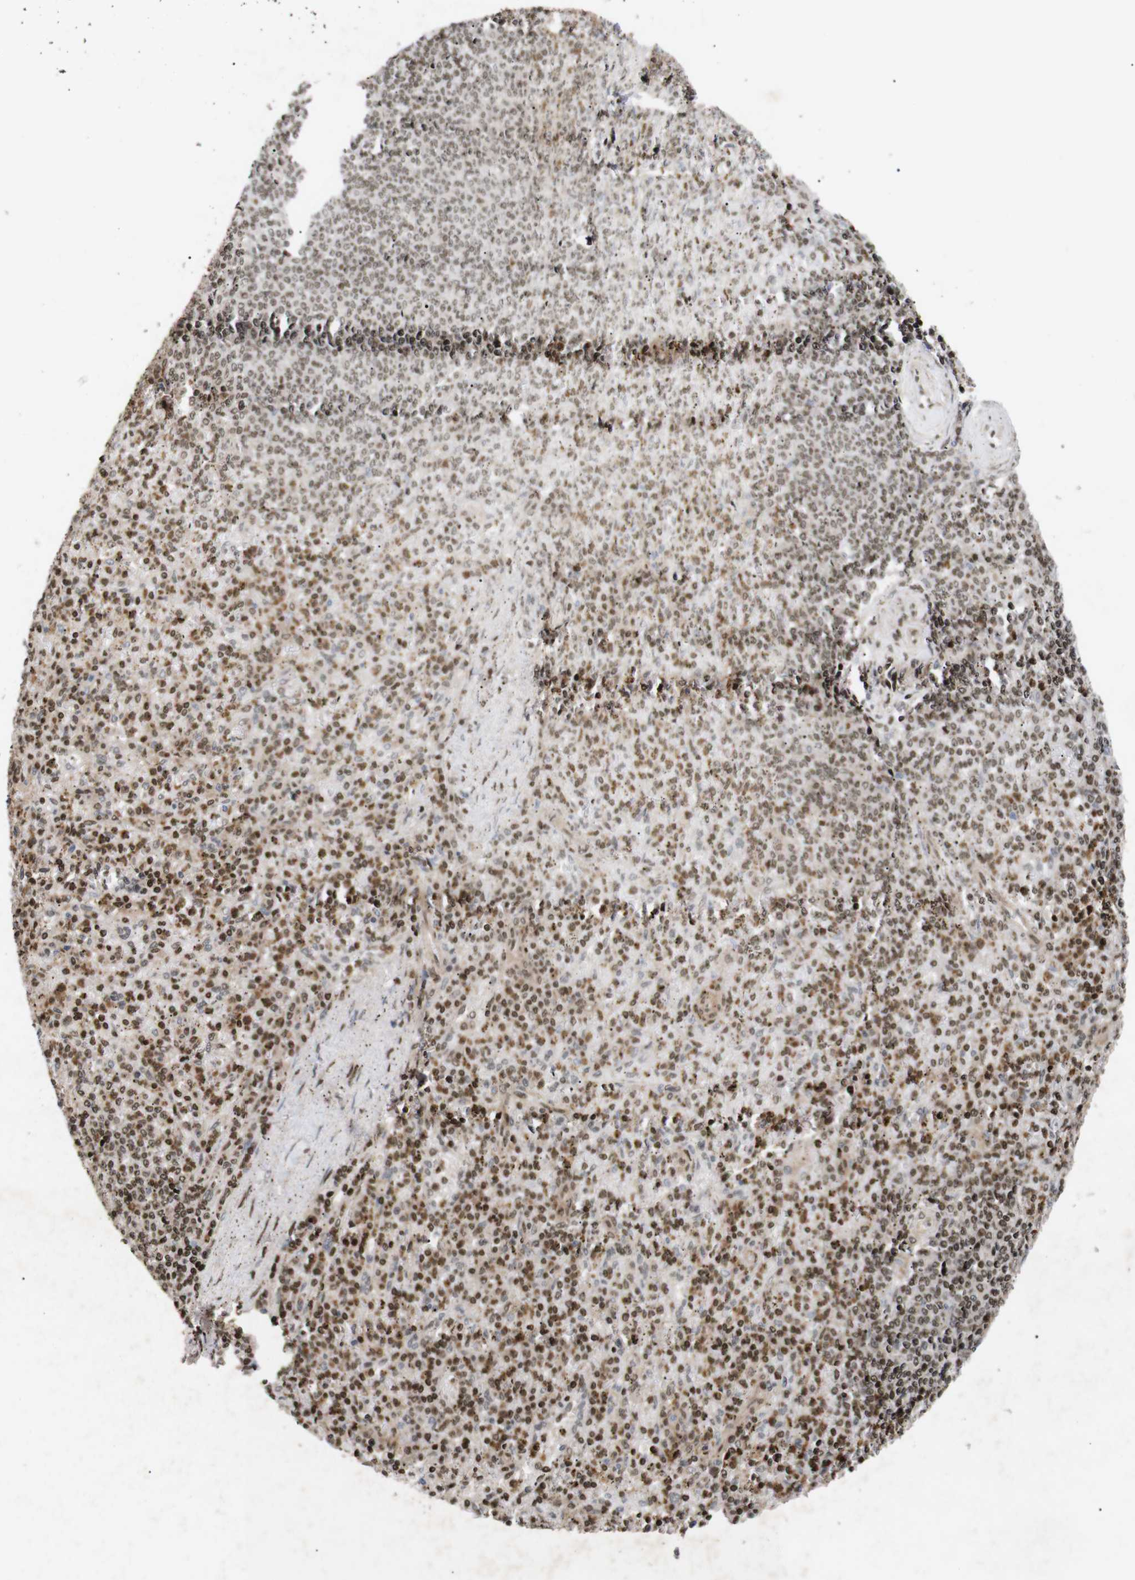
{"staining": {"intensity": "moderate", "quantity": "25%-75%", "location": "cytoplasmic/membranous"}, "tissue": "spleen", "cell_type": "Cells in red pulp", "image_type": "normal", "snomed": [{"axis": "morphology", "description": "Normal tissue, NOS"}, {"axis": "topography", "description": "Spleen"}], "caption": "High-magnification brightfield microscopy of benign spleen stained with DAB (brown) and counterstained with hematoxylin (blue). cells in red pulp exhibit moderate cytoplasmic/membranous expression is seen in about25%-75% of cells. The staining is performed using DAB brown chromogen to label protein expression. The nuclei are counter-stained blue using hematoxylin.", "gene": "KIF23", "patient": {"sex": "male", "age": 72}}